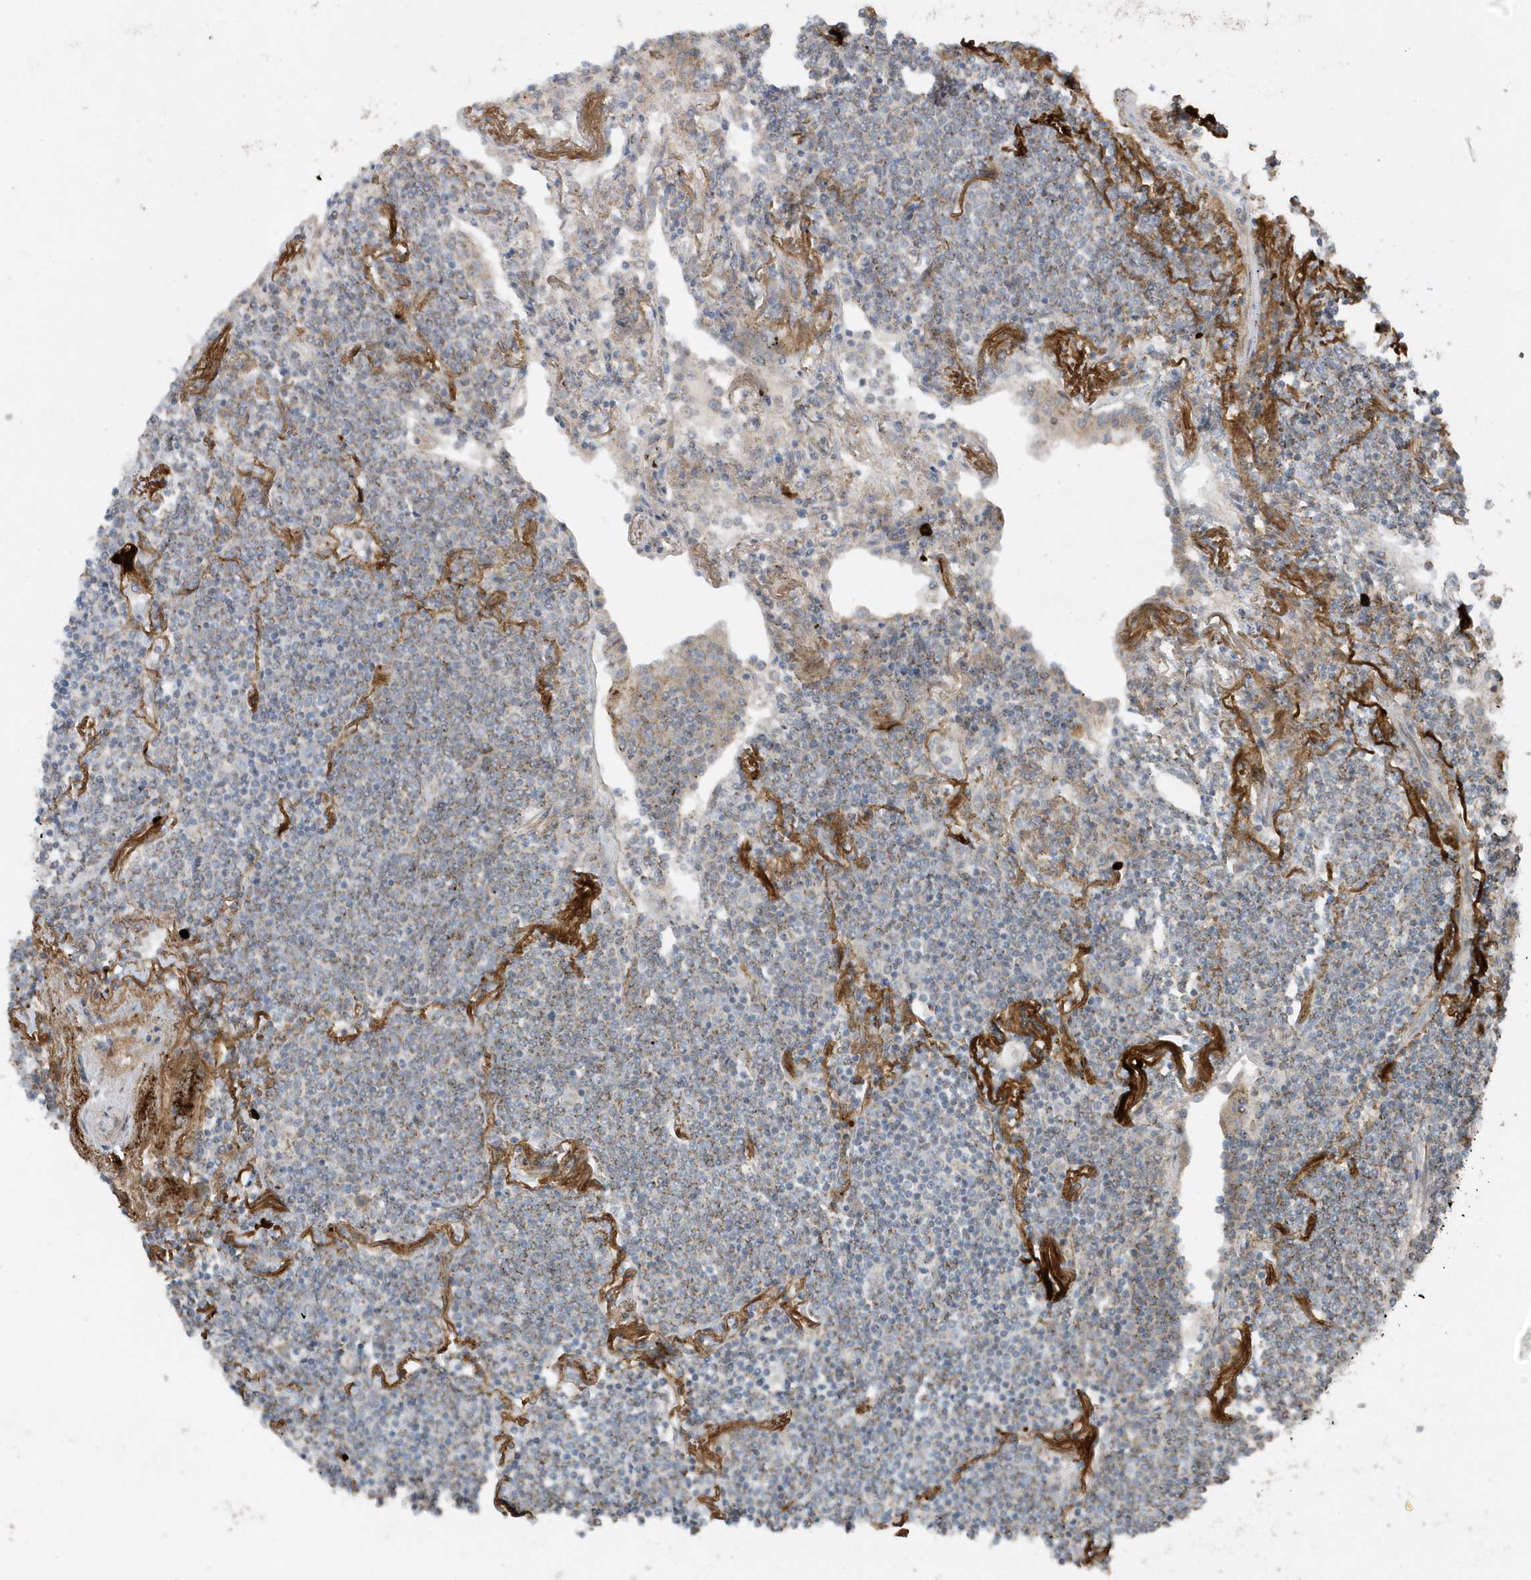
{"staining": {"intensity": "moderate", "quantity": "25%-75%", "location": "cytoplasmic/membranous"}, "tissue": "lymphoma", "cell_type": "Tumor cells", "image_type": "cancer", "snomed": [{"axis": "morphology", "description": "Malignant lymphoma, non-Hodgkin's type, Low grade"}, {"axis": "topography", "description": "Lung"}], "caption": "Protein staining of lymphoma tissue demonstrates moderate cytoplasmic/membranous positivity in approximately 25%-75% of tumor cells. The staining was performed using DAB, with brown indicating positive protein expression. Nuclei are stained blue with hematoxylin.", "gene": "SLC38A2", "patient": {"sex": "female", "age": 71}}